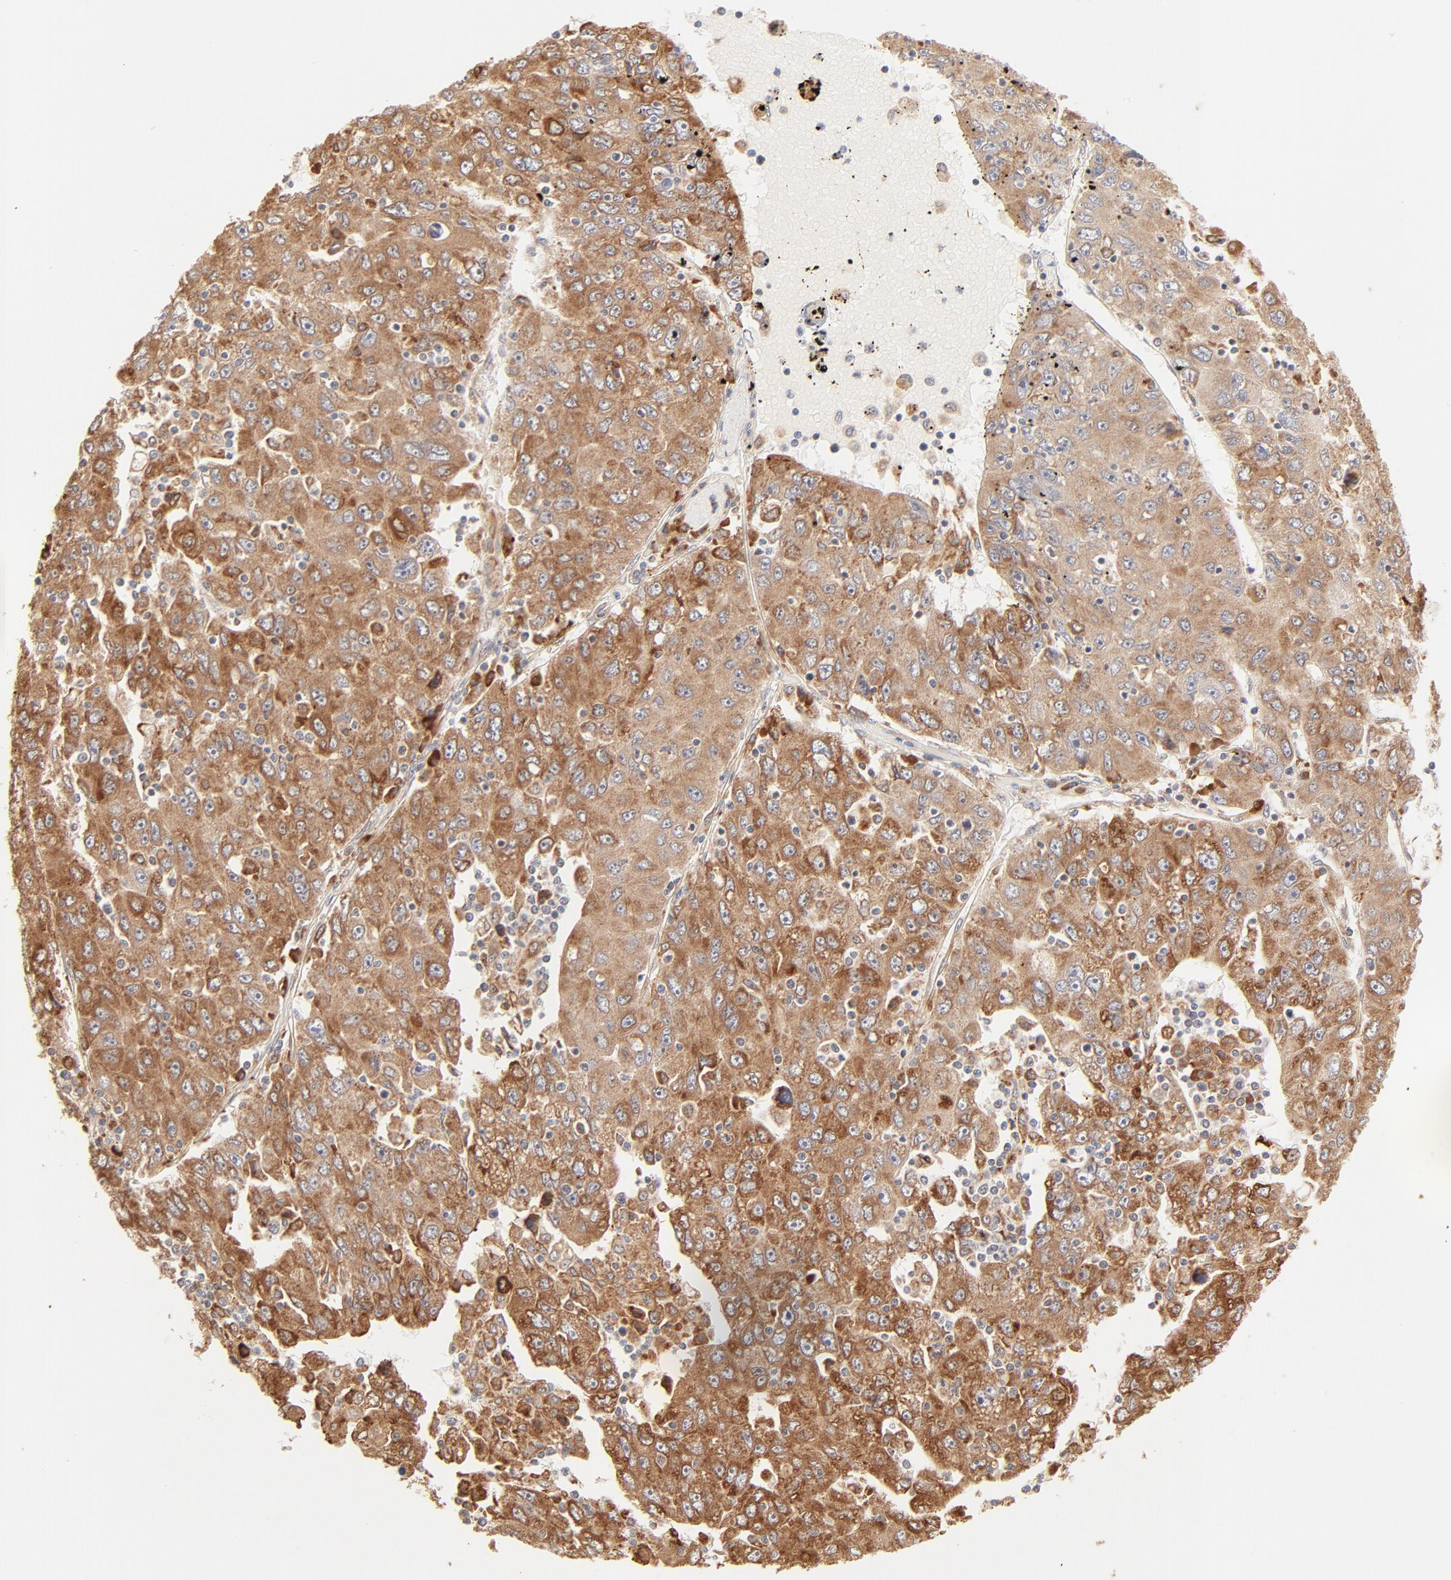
{"staining": {"intensity": "strong", "quantity": ">75%", "location": "cytoplasmic/membranous"}, "tissue": "liver cancer", "cell_type": "Tumor cells", "image_type": "cancer", "snomed": [{"axis": "morphology", "description": "Carcinoma, Hepatocellular, NOS"}, {"axis": "topography", "description": "Liver"}], "caption": "A photomicrograph of human liver cancer (hepatocellular carcinoma) stained for a protein demonstrates strong cytoplasmic/membranous brown staining in tumor cells. The staining is performed using DAB (3,3'-diaminobenzidine) brown chromogen to label protein expression. The nuclei are counter-stained blue using hematoxylin.", "gene": "PARP12", "patient": {"sex": "male", "age": 49}}